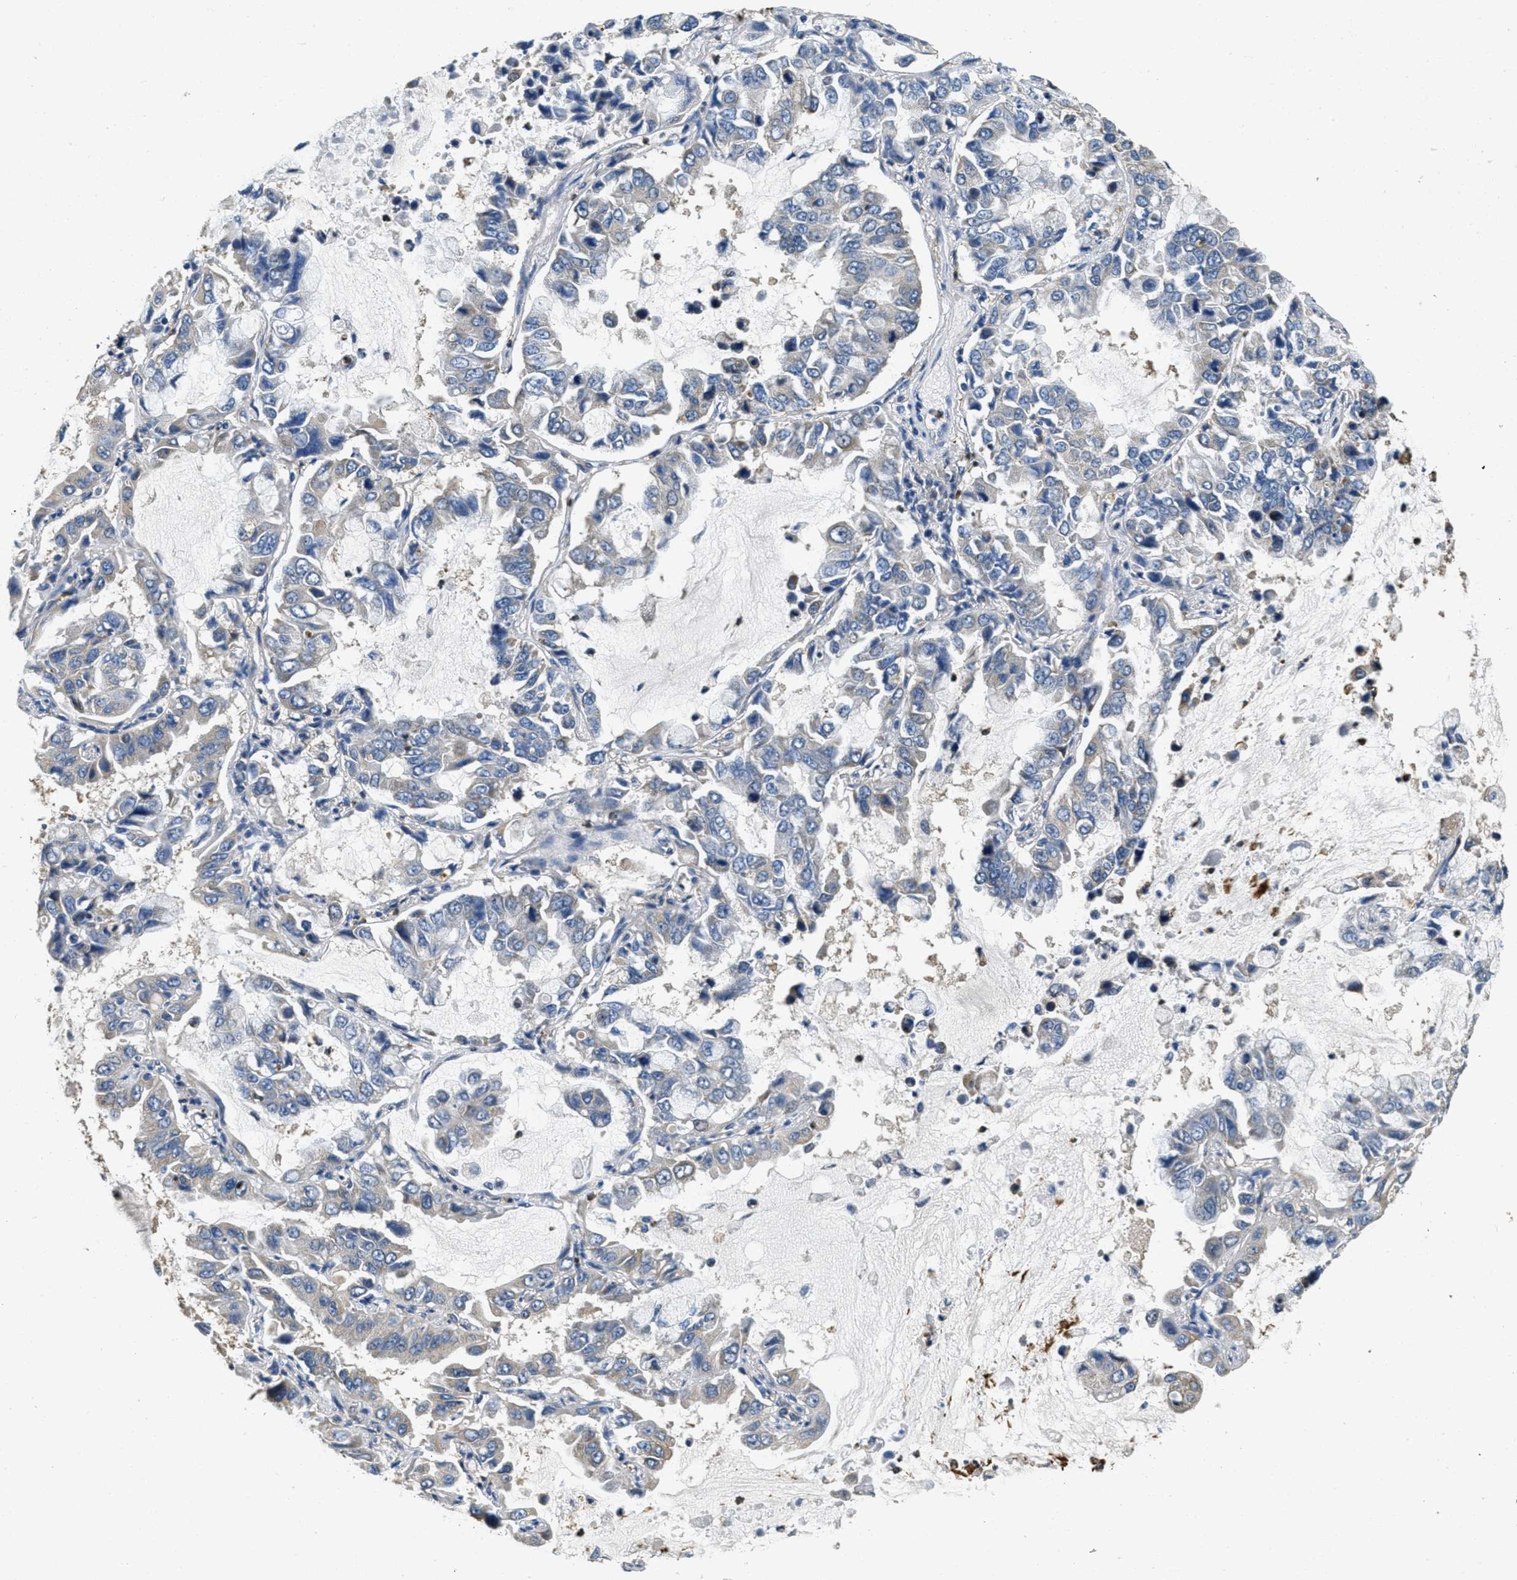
{"staining": {"intensity": "negative", "quantity": "none", "location": "none"}, "tissue": "lung cancer", "cell_type": "Tumor cells", "image_type": "cancer", "snomed": [{"axis": "morphology", "description": "Adenocarcinoma, NOS"}, {"axis": "topography", "description": "Lung"}], "caption": "DAB (3,3'-diaminobenzidine) immunohistochemical staining of adenocarcinoma (lung) reveals no significant staining in tumor cells.", "gene": "TOMM70", "patient": {"sex": "male", "age": 64}}